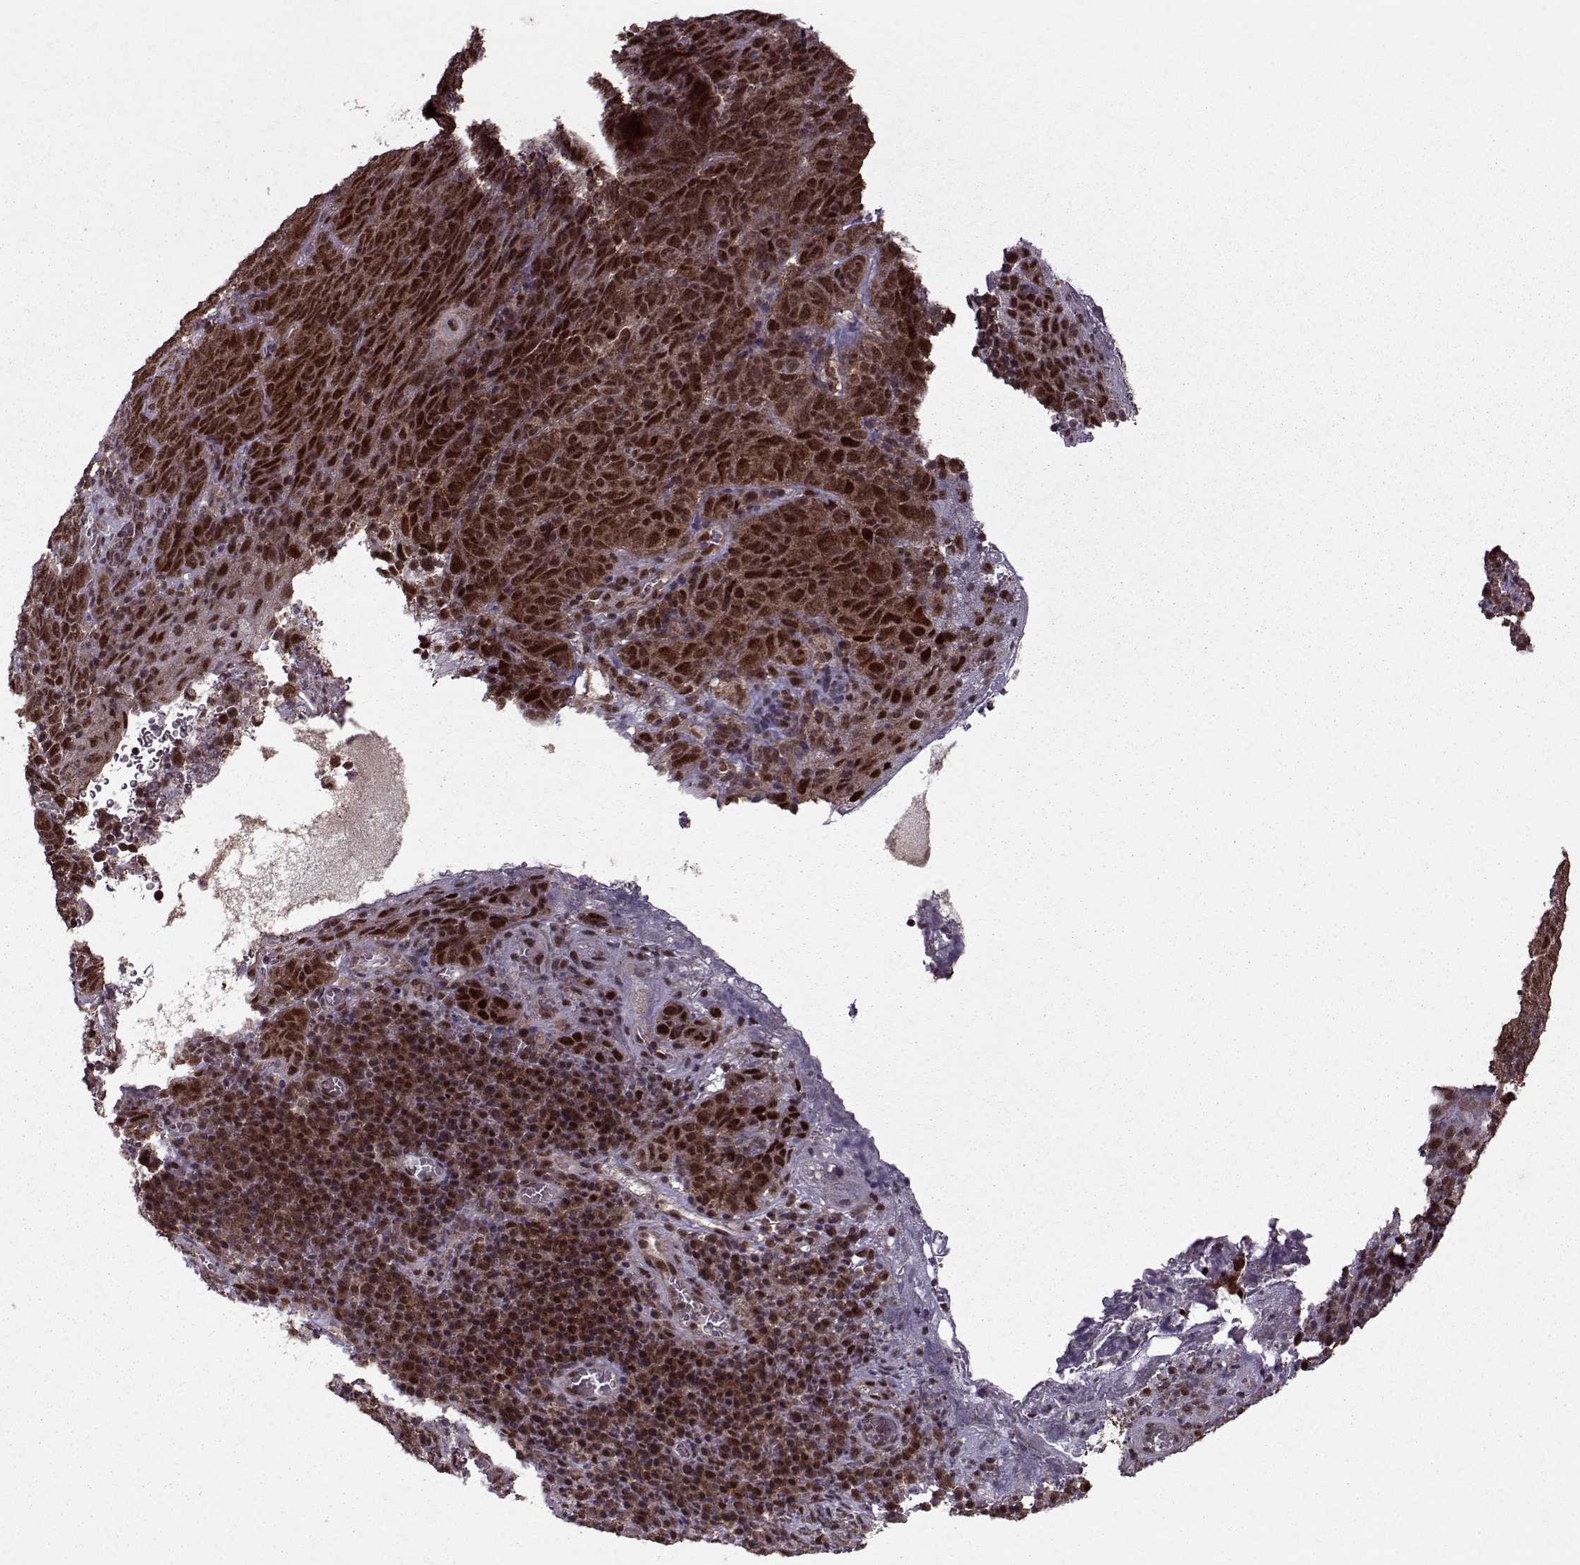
{"staining": {"intensity": "strong", "quantity": ">75%", "location": "cytoplasmic/membranous,nuclear"}, "tissue": "skin cancer", "cell_type": "Tumor cells", "image_type": "cancer", "snomed": [{"axis": "morphology", "description": "Squamous cell carcinoma, NOS"}, {"axis": "topography", "description": "Skin"}, {"axis": "topography", "description": "Anal"}], "caption": "Brown immunohistochemical staining in human skin cancer demonstrates strong cytoplasmic/membranous and nuclear expression in about >75% of tumor cells.", "gene": "PSMA7", "patient": {"sex": "female", "age": 51}}